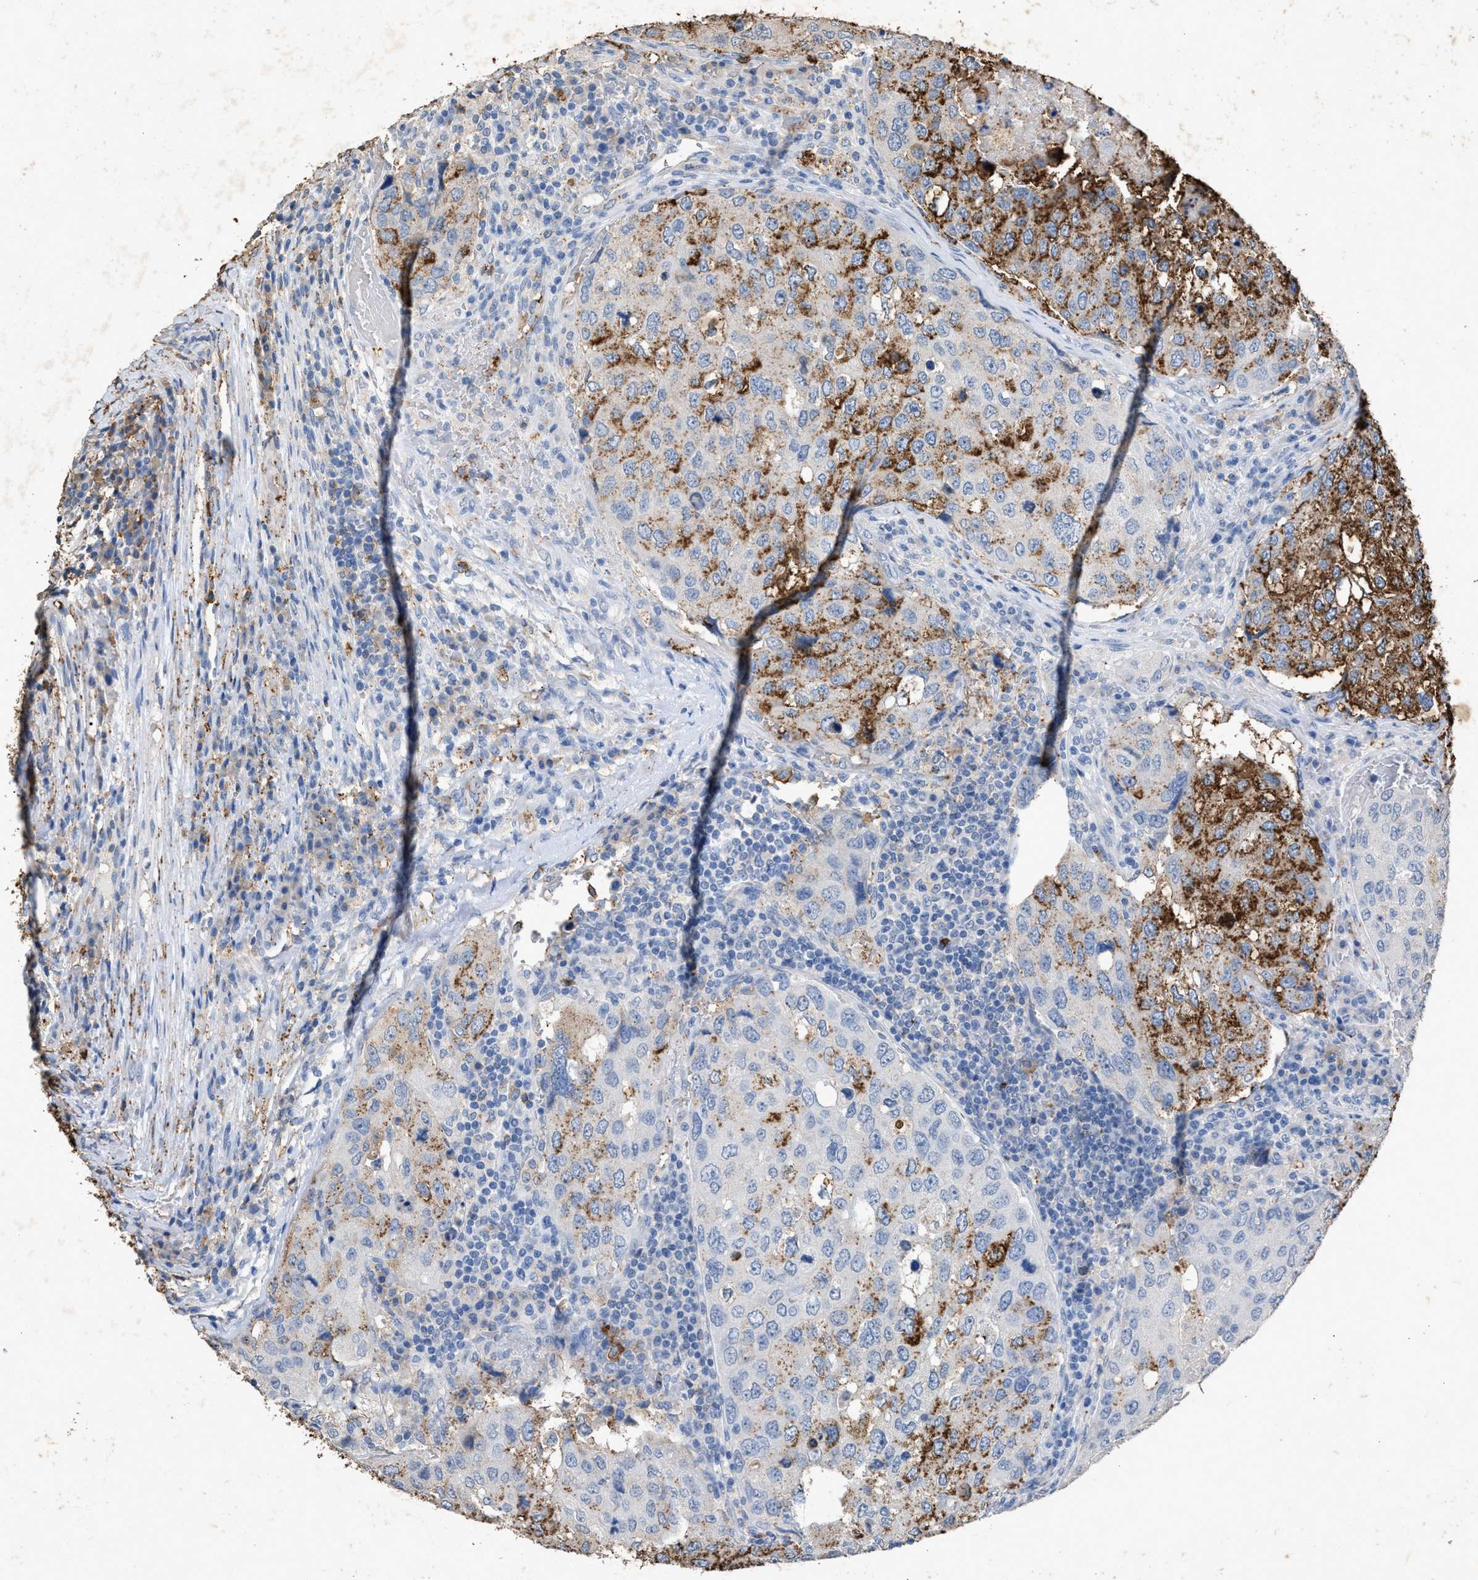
{"staining": {"intensity": "moderate", "quantity": "25%-75%", "location": "cytoplasmic/membranous"}, "tissue": "urothelial cancer", "cell_type": "Tumor cells", "image_type": "cancer", "snomed": [{"axis": "morphology", "description": "Urothelial carcinoma, High grade"}, {"axis": "topography", "description": "Lymph node"}, {"axis": "topography", "description": "Urinary bladder"}], "caption": "Brown immunohistochemical staining in urothelial carcinoma (high-grade) reveals moderate cytoplasmic/membranous positivity in about 25%-75% of tumor cells.", "gene": "LTB4R2", "patient": {"sex": "male", "age": 51}}